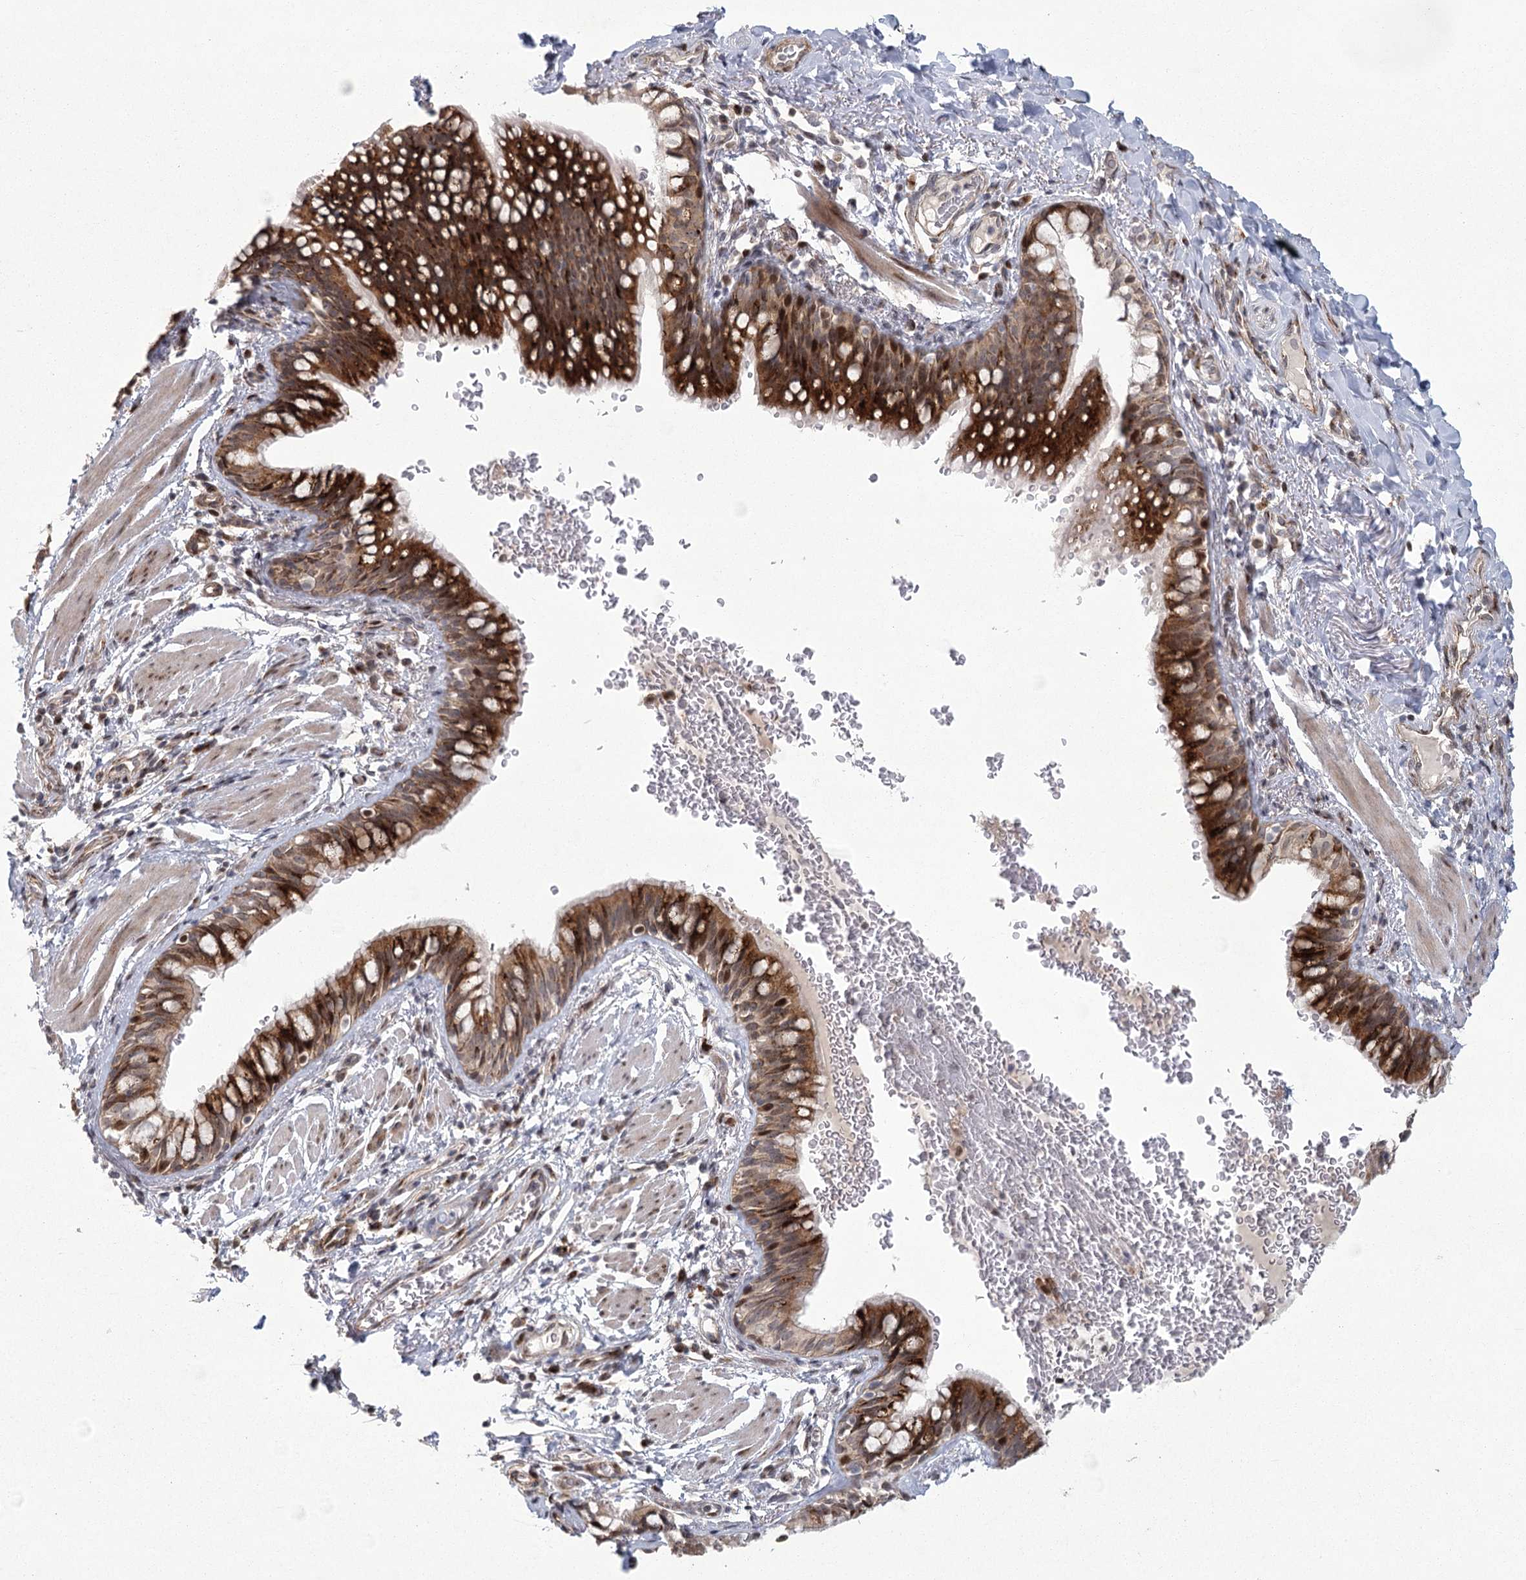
{"staining": {"intensity": "strong", "quantity": ">75%", "location": "cytoplasmic/membranous,nuclear"}, "tissue": "bronchus", "cell_type": "Respiratory epithelial cells", "image_type": "normal", "snomed": [{"axis": "morphology", "description": "Normal tissue, NOS"}, {"axis": "topography", "description": "Cartilage tissue"}, {"axis": "topography", "description": "Bronchus"}], "caption": "Respiratory epithelial cells display high levels of strong cytoplasmic/membranous,nuclear expression in about >75% of cells in benign bronchus. Using DAB (brown) and hematoxylin (blue) stains, captured at high magnification using brightfield microscopy.", "gene": "PARM1", "patient": {"sex": "female", "age": 36}}